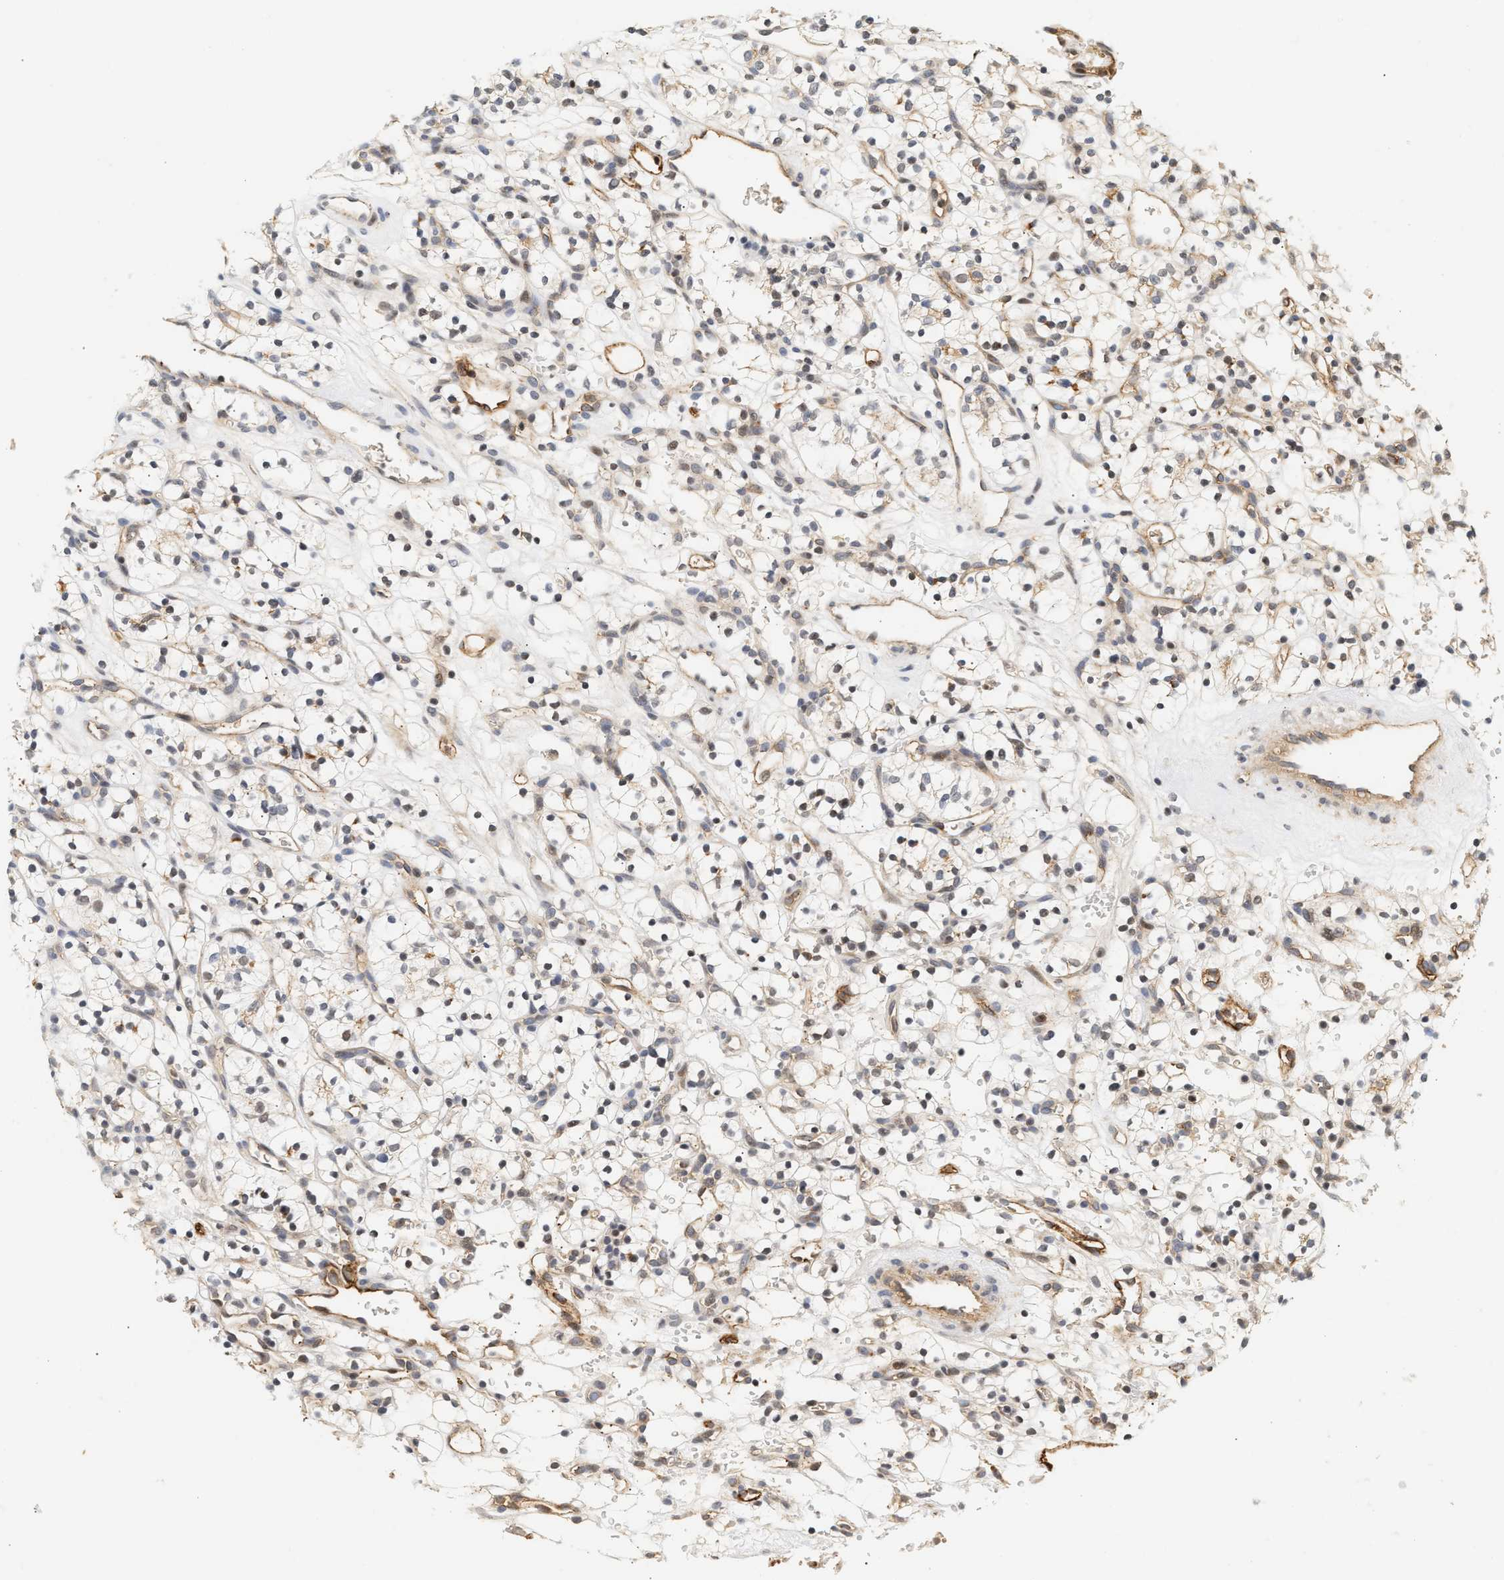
{"staining": {"intensity": "weak", "quantity": "25%-75%", "location": "cytoplasmic/membranous"}, "tissue": "renal cancer", "cell_type": "Tumor cells", "image_type": "cancer", "snomed": [{"axis": "morphology", "description": "Adenocarcinoma, NOS"}, {"axis": "topography", "description": "Kidney"}], "caption": "Immunohistochemistry (IHC) (DAB (3,3'-diaminobenzidine)) staining of human adenocarcinoma (renal) exhibits weak cytoplasmic/membranous protein staining in approximately 25%-75% of tumor cells.", "gene": "PLXND1", "patient": {"sex": "female", "age": 57}}